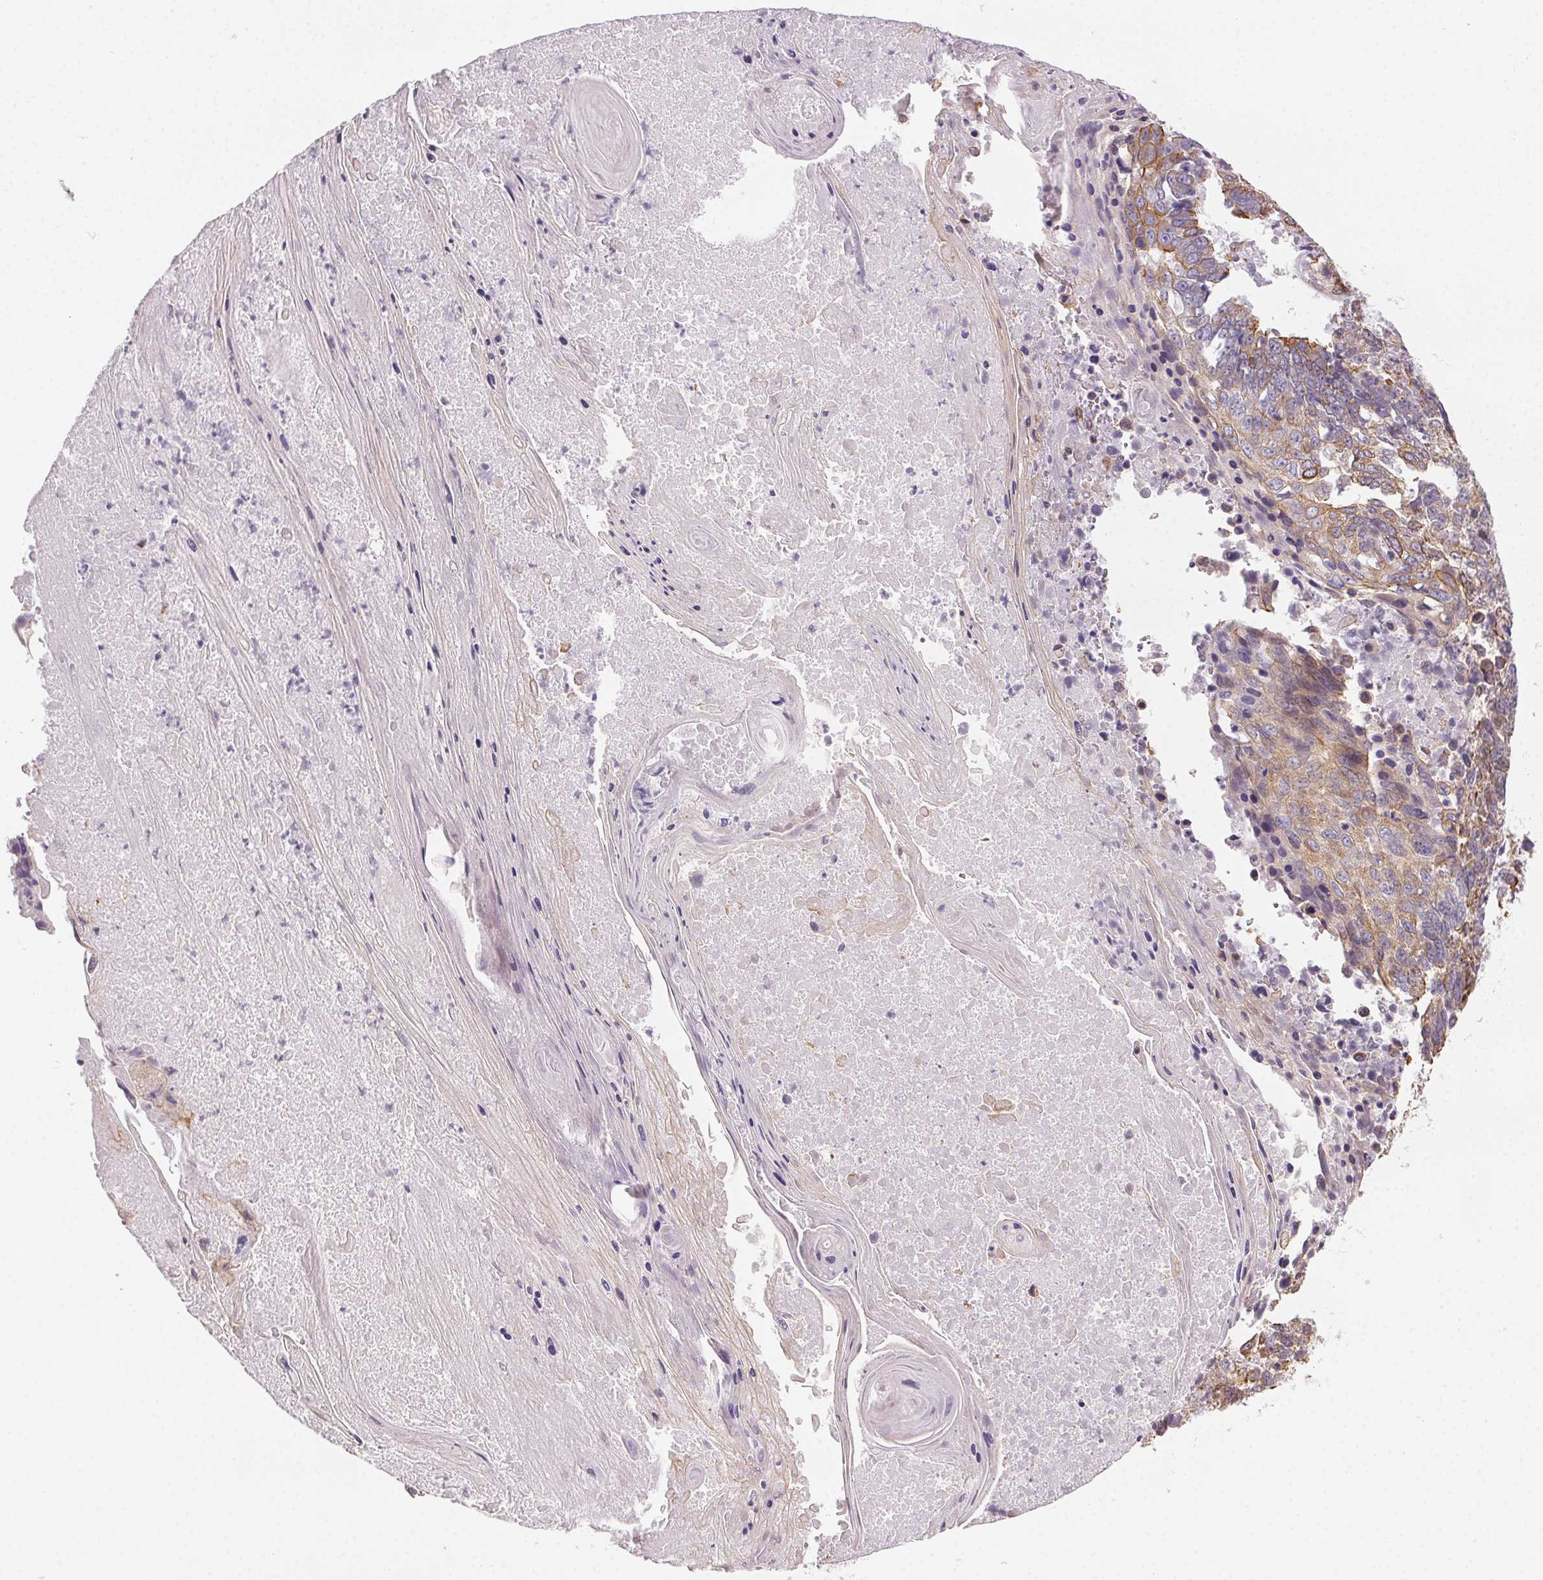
{"staining": {"intensity": "moderate", "quantity": "25%-75%", "location": "cytoplasmic/membranous"}, "tissue": "lung cancer", "cell_type": "Tumor cells", "image_type": "cancer", "snomed": [{"axis": "morphology", "description": "Squamous cell carcinoma, NOS"}, {"axis": "topography", "description": "Lung"}], "caption": "Moderate cytoplasmic/membranous expression is identified in about 25%-75% of tumor cells in lung cancer.", "gene": "PLA2G4F", "patient": {"sex": "male", "age": 73}}